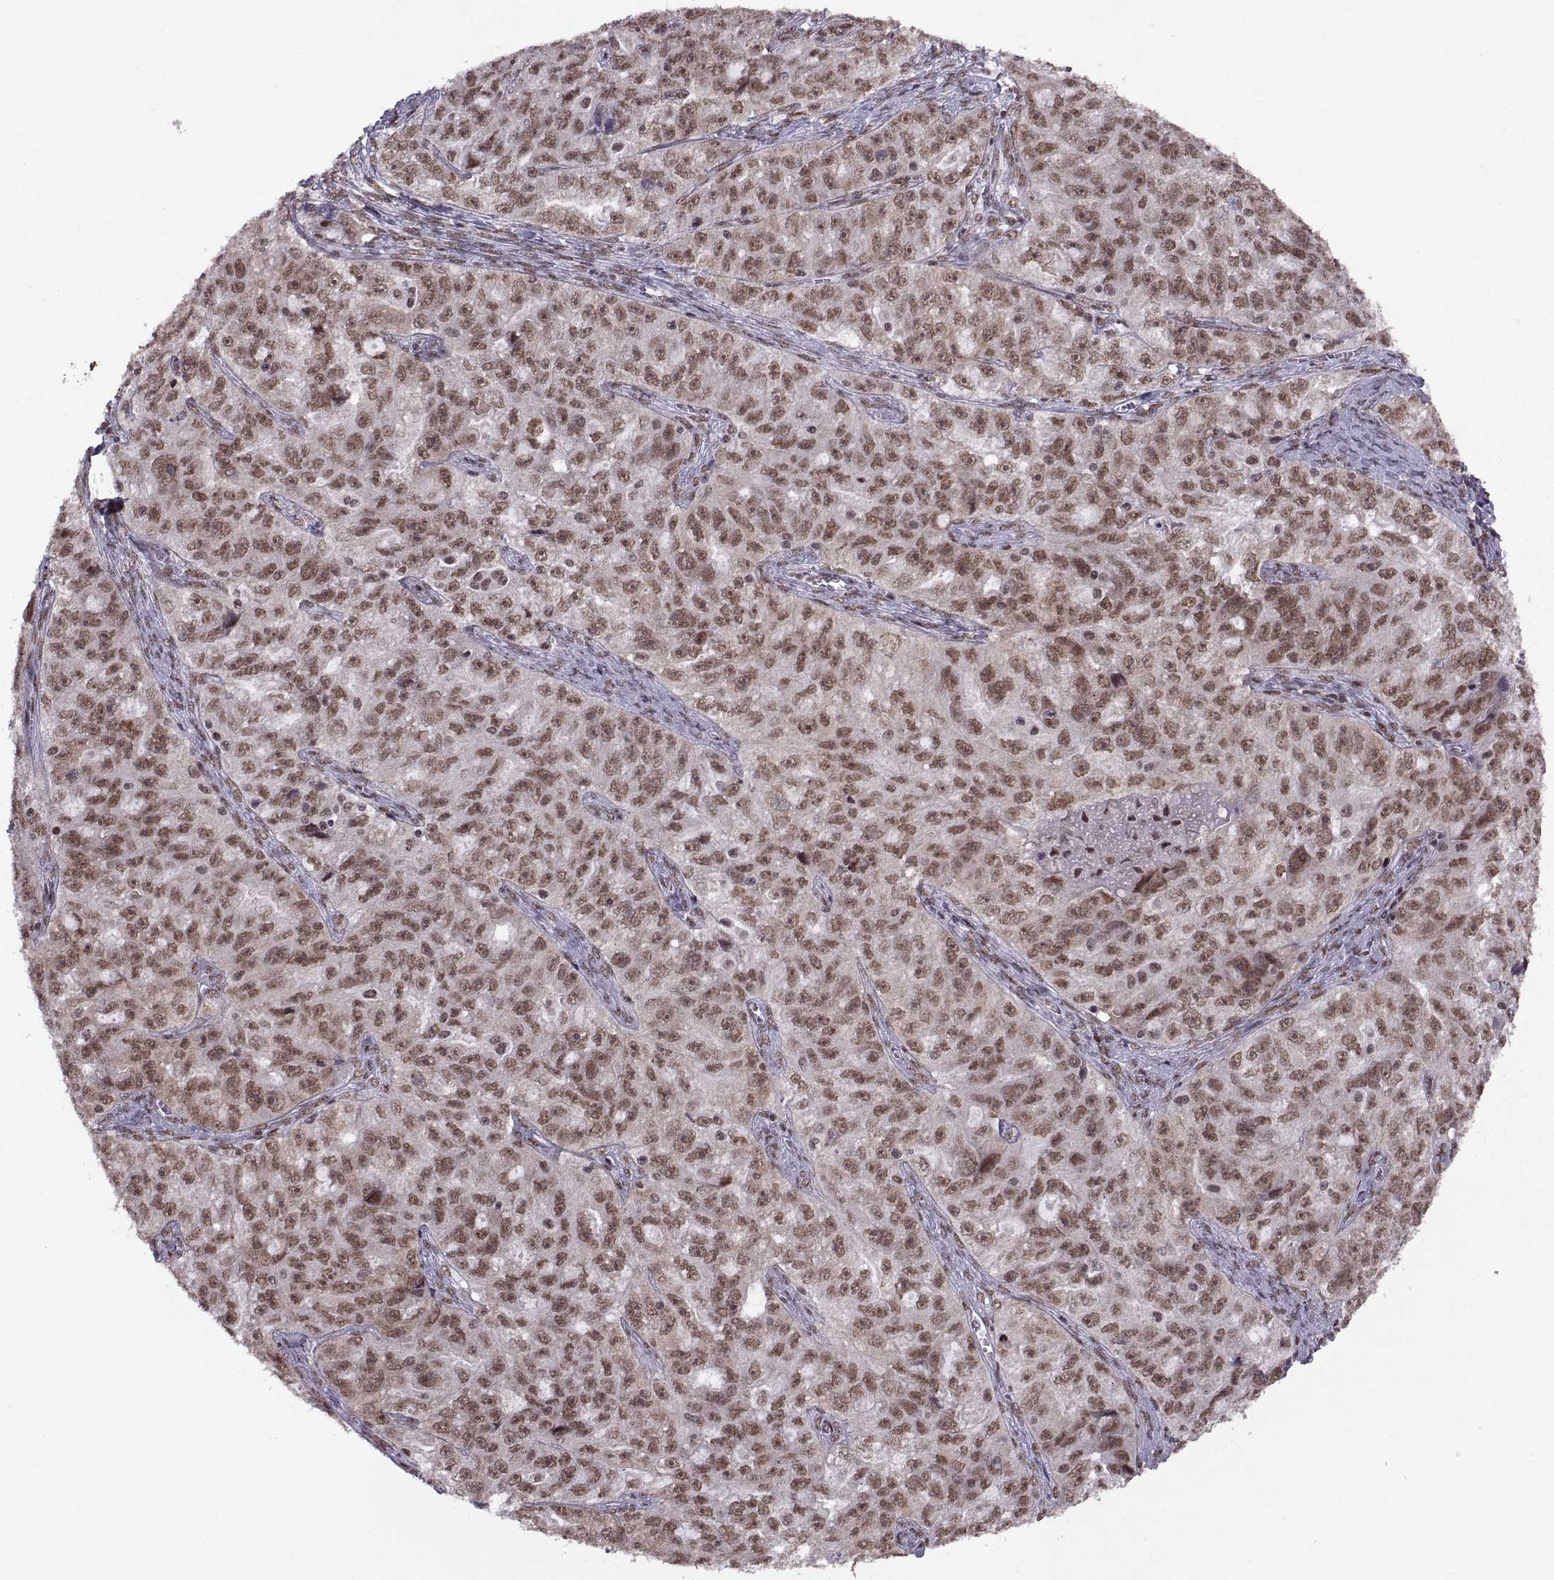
{"staining": {"intensity": "moderate", "quantity": ">75%", "location": "nuclear"}, "tissue": "ovarian cancer", "cell_type": "Tumor cells", "image_type": "cancer", "snomed": [{"axis": "morphology", "description": "Cystadenocarcinoma, serous, NOS"}, {"axis": "topography", "description": "Ovary"}], "caption": "IHC micrograph of human ovarian cancer stained for a protein (brown), which shows medium levels of moderate nuclear staining in approximately >75% of tumor cells.", "gene": "MT1E", "patient": {"sex": "female", "age": 51}}